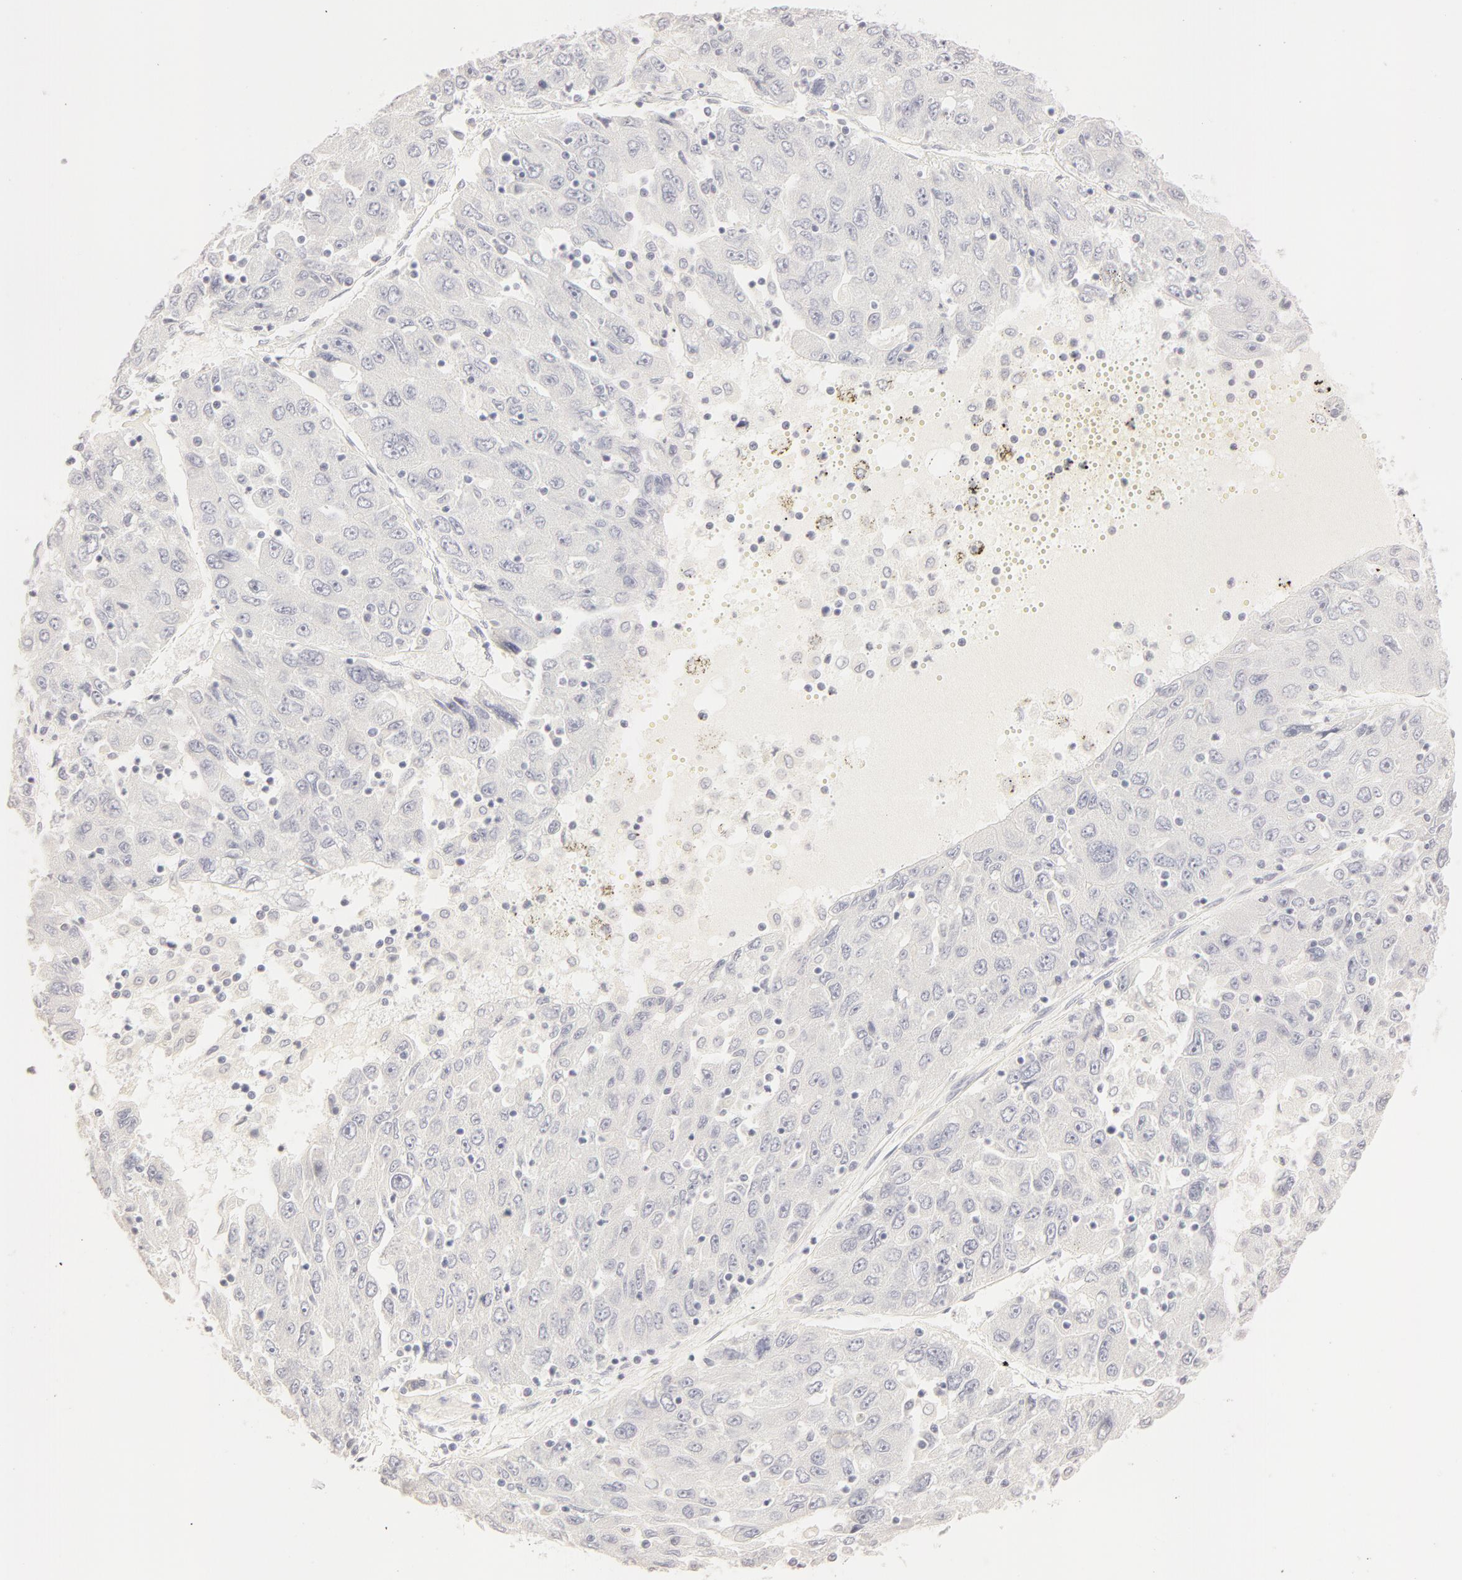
{"staining": {"intensity": "negative", "quantity": "none", "location": "none"}, "tissue": "liver cancer", "cell_type": "Tumor cells", "image_type": "cancer", "snomed": [{"axis": "morphology", "description": "Carcinoma, Hepatocellular, NOS"}, {"axis": "topography", "description": "Liver"}], "caption": "Human liver cancer stained for a protein using immunohistochemistry (IHC) shows no staining in tumor cells.", "gene": "LGALS7B", "patient": {"sex": "male", "age": 49}}